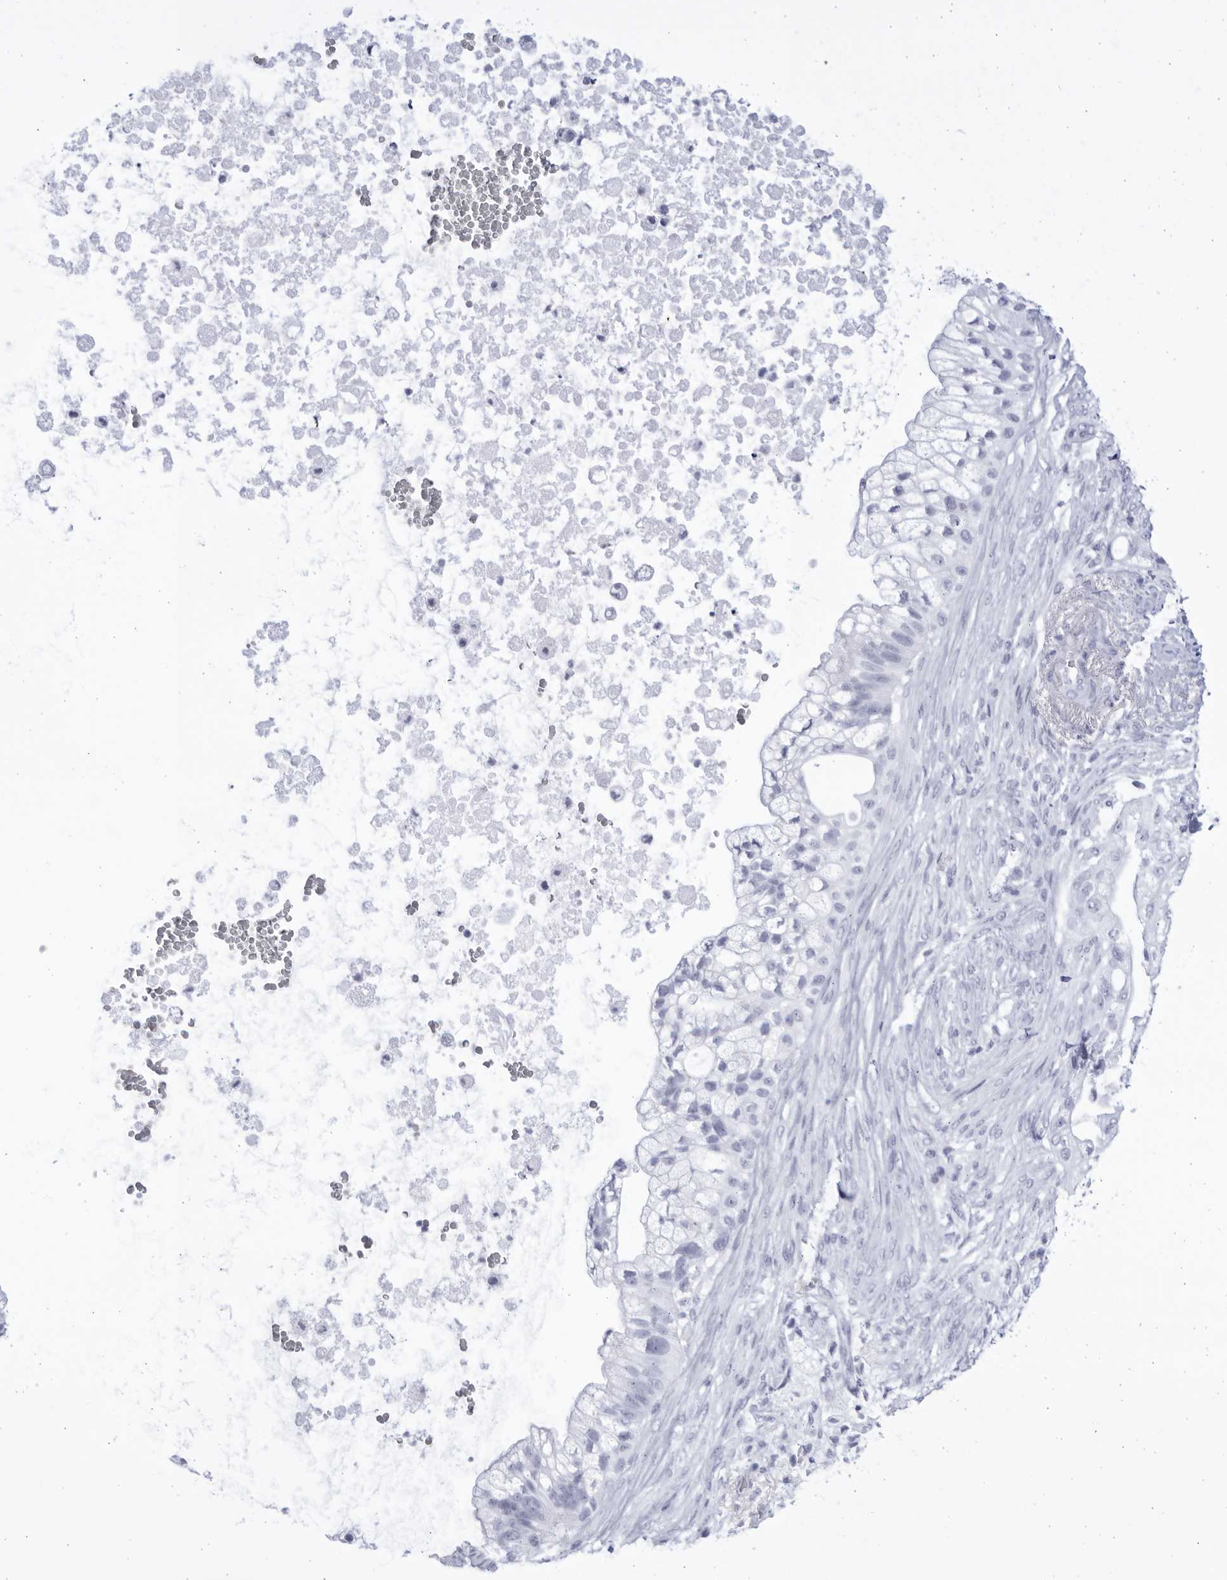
{"staining": {"intensity": "negative", "quantity": "none", "location": "none"}, "tissue": "pancreatic cancer", "cell_type": "Tumor cells", "image_type": "cancer", "snomed": [{"axis": "morphology", "description": "Adenocarcinoma, NOS"}, {"axis": "topography", "description": "Pancreas"}], "caption": "An image of human pancreatic cancer is negative for staining in tumor cells.", "gene": "CCDC181", "patient": {"sex": "male", "age": 53}}